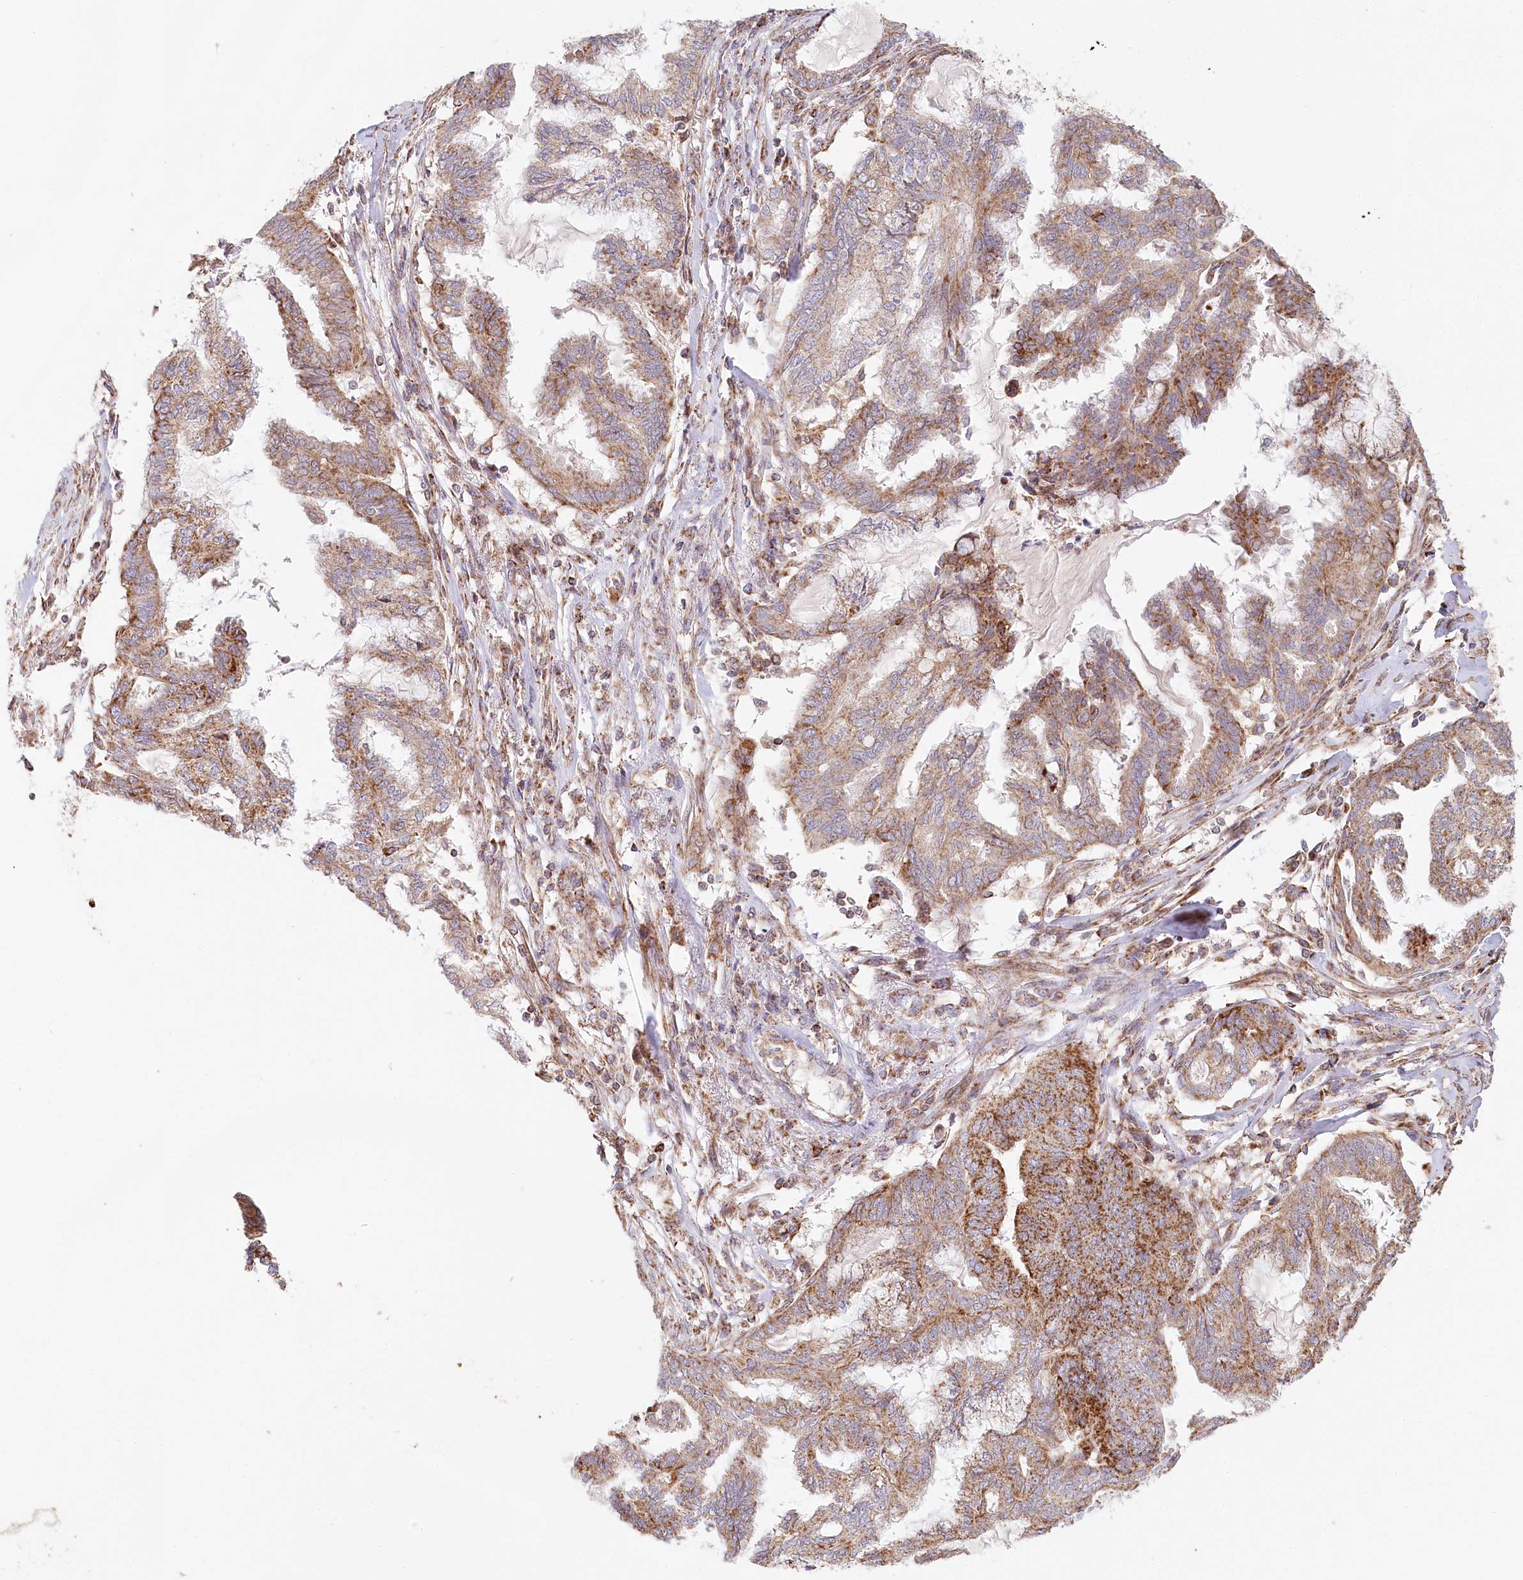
{"staining": {"intensity": "moderate", "quantity": "25%-75%", "location": "cytoplasmic/membranous"}, "tissue": "endometrial cancer", "cell_type": "Tumor cells", "image_type": "cancer", "snomed": [{"axis": "morphology", "description": "Adenocarcinoma, NOS"}, {"axis": "topography", "description": "Endometrium"}], "caption": "Brown immunohistochemical staining in human endometrial cancer (adenocarcinoma) reveals moderate cytoplasmic/membranous positivity in approximately 25%-75% of tumor cells.", "gene": "UMPS", "patient": {"sex": "female", "age": 86}}